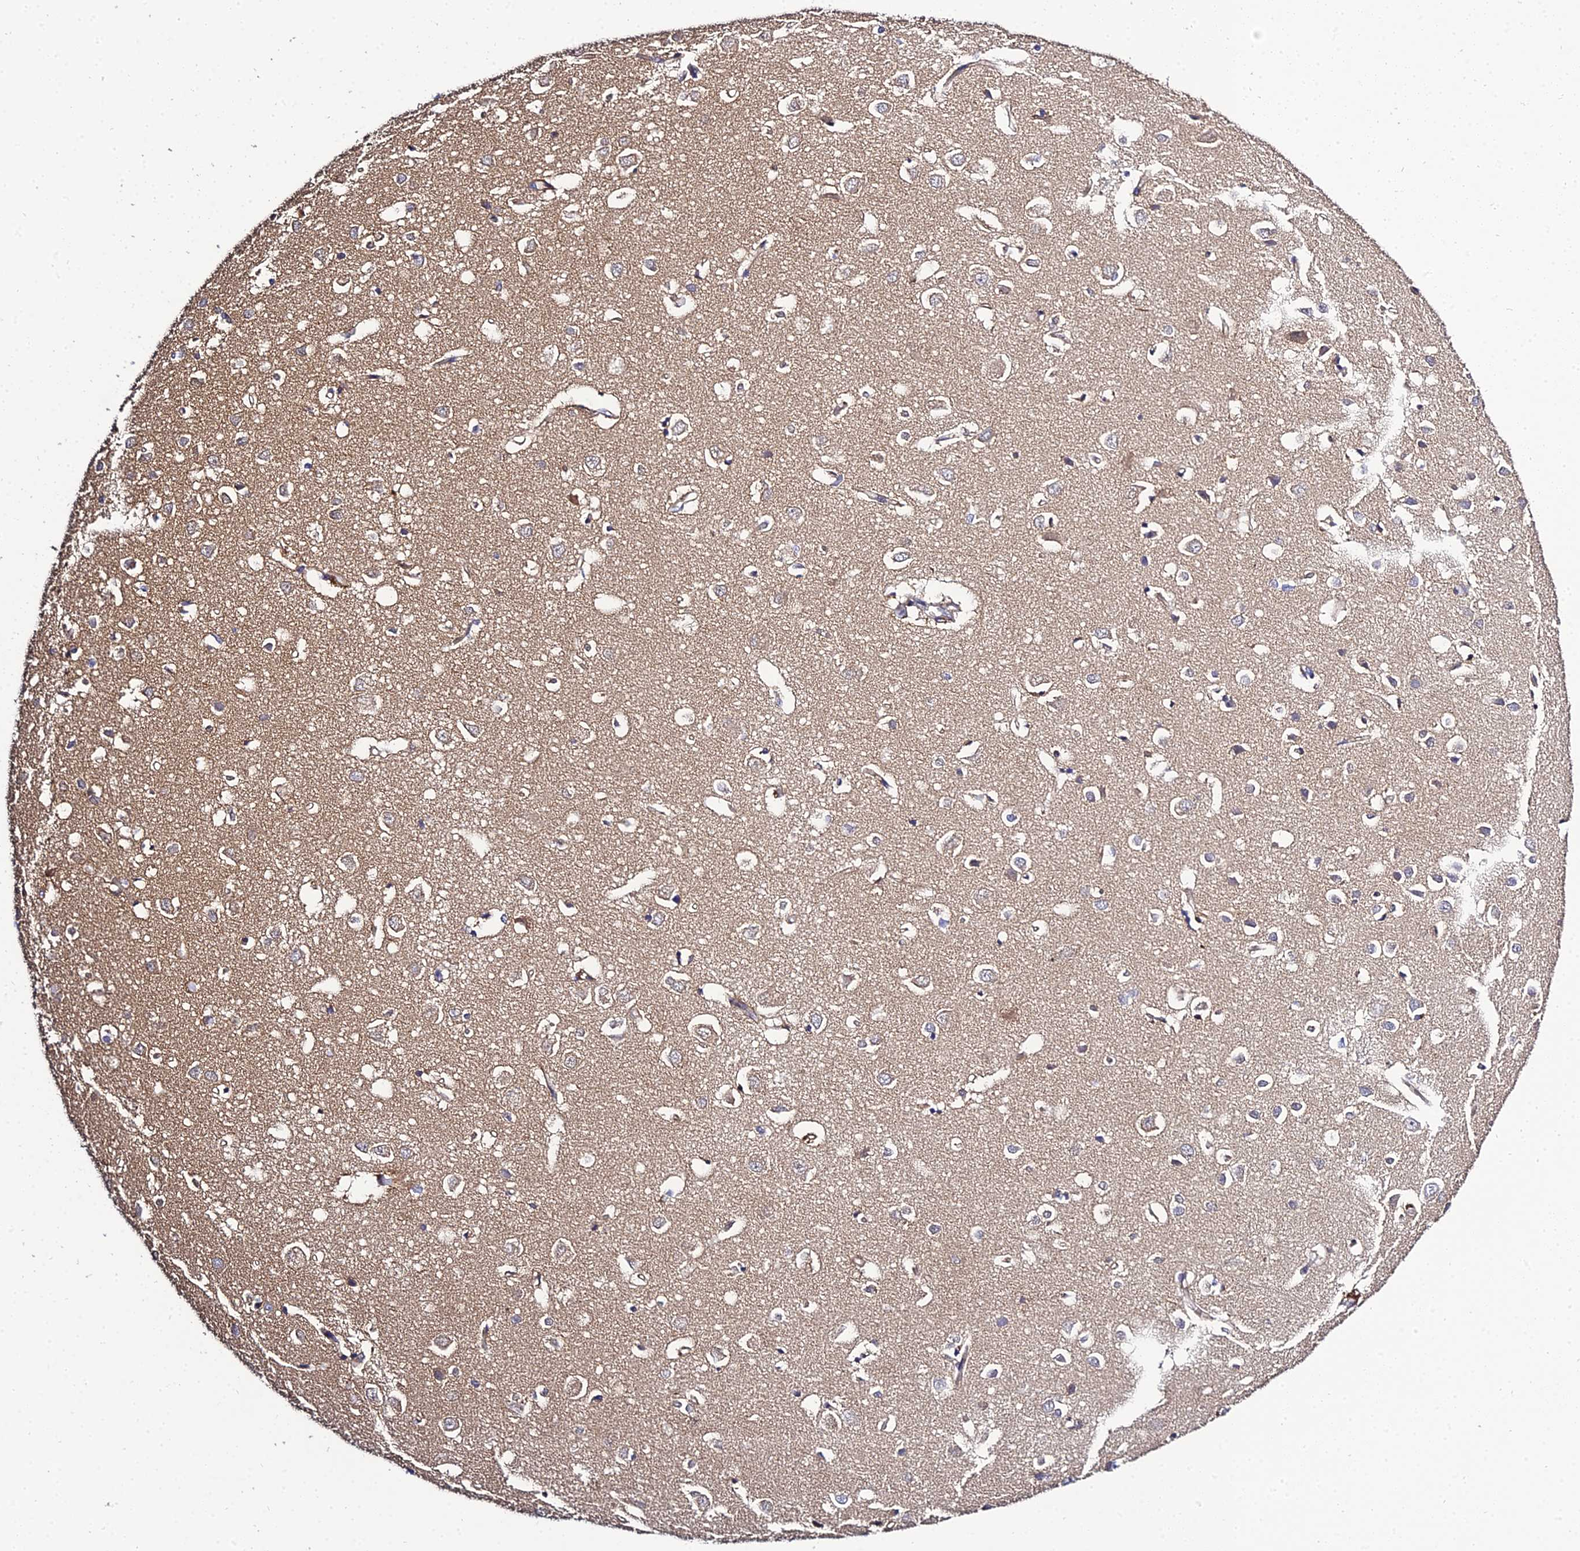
{"staining": {"intensity": "moderate", "quantity": "25%-75%", "location": "cytoplasmic/membranous"}, "tissue": "cerebral cortex", "cell_type": "Endothelial cells", "image_type": "normal", "snomed": [{"axis": "morphology", "description": "Normal tissue, NOS"}, {"axis": "topography", "description": "Cerebral cortex"}], "caption": "Immunohistochemistry of benign cerebral cortex demonstrates medium levels of moderate cytoplasmic/membranous expression in about 25%-75% of endothelial cells. Using DAB (3,3'-diaminobenzidine) (brown) and hematoxylin (blue) stains, captured at high magnification using brightfield microscopy.", "gene": "C2orf69", "patient": {"sex": "female", "age": 64}}